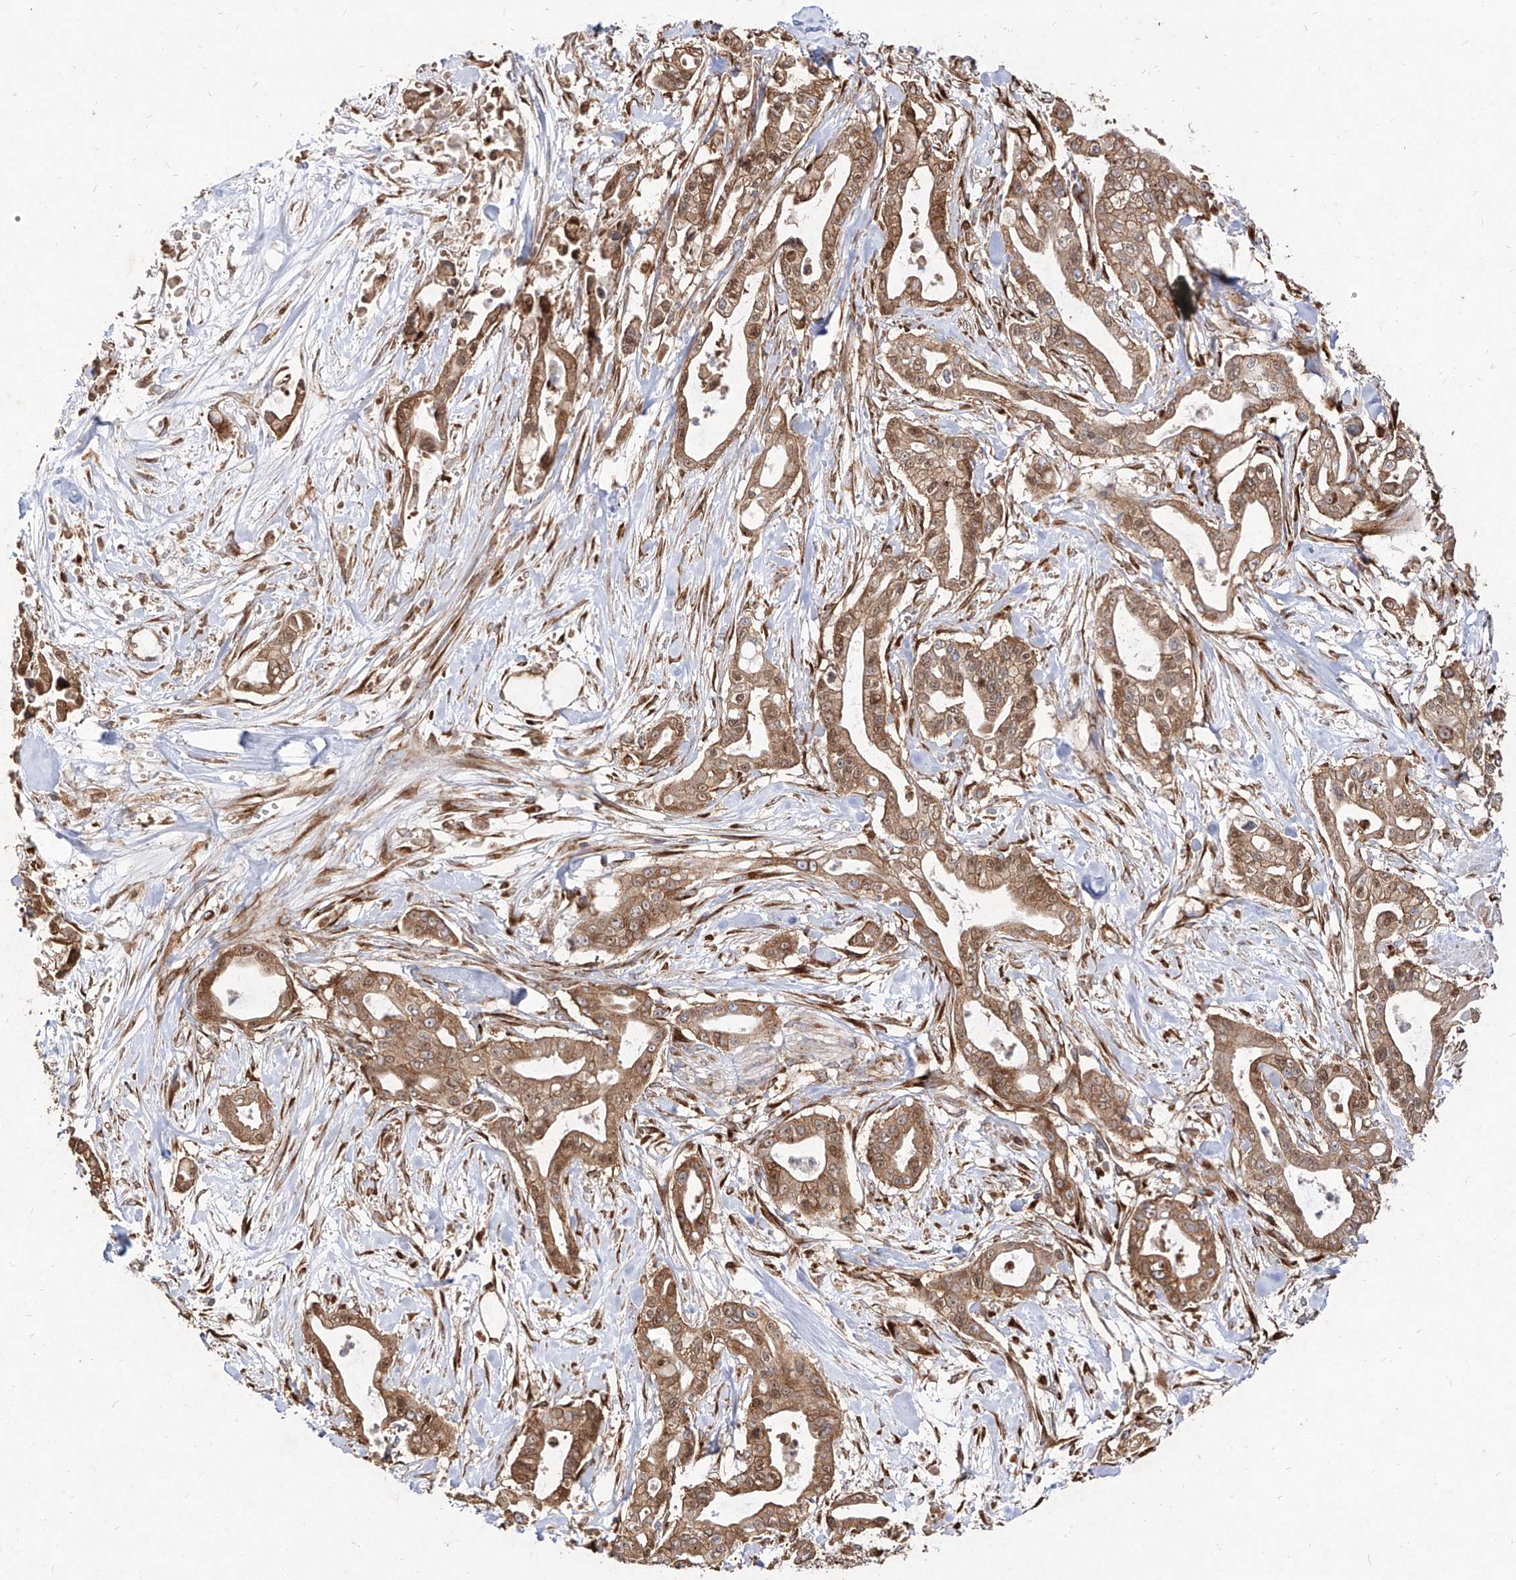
{"staining": {"intensity": "strong", "quantity": ">75%", "location": "cytoplasmic/membranous"}, "tissue": "pancreatic cancer", "cell_type": "Tumor cells", "image_type": "cancer", "snomed": [{"axis": "morphology", "description": "Adenocarcinoma, NOS"}, {"axis": "topography", "description": "Pancreas"}], "caption": "Strong cytoplasmic/membranous protein positivity is seen in about >75% of tumor cells in adenocarcinoma (pancreatic). Nuclei are stained in blue.", "gene": "RPS25", "patient": {"sex": "male", "age": 68}}